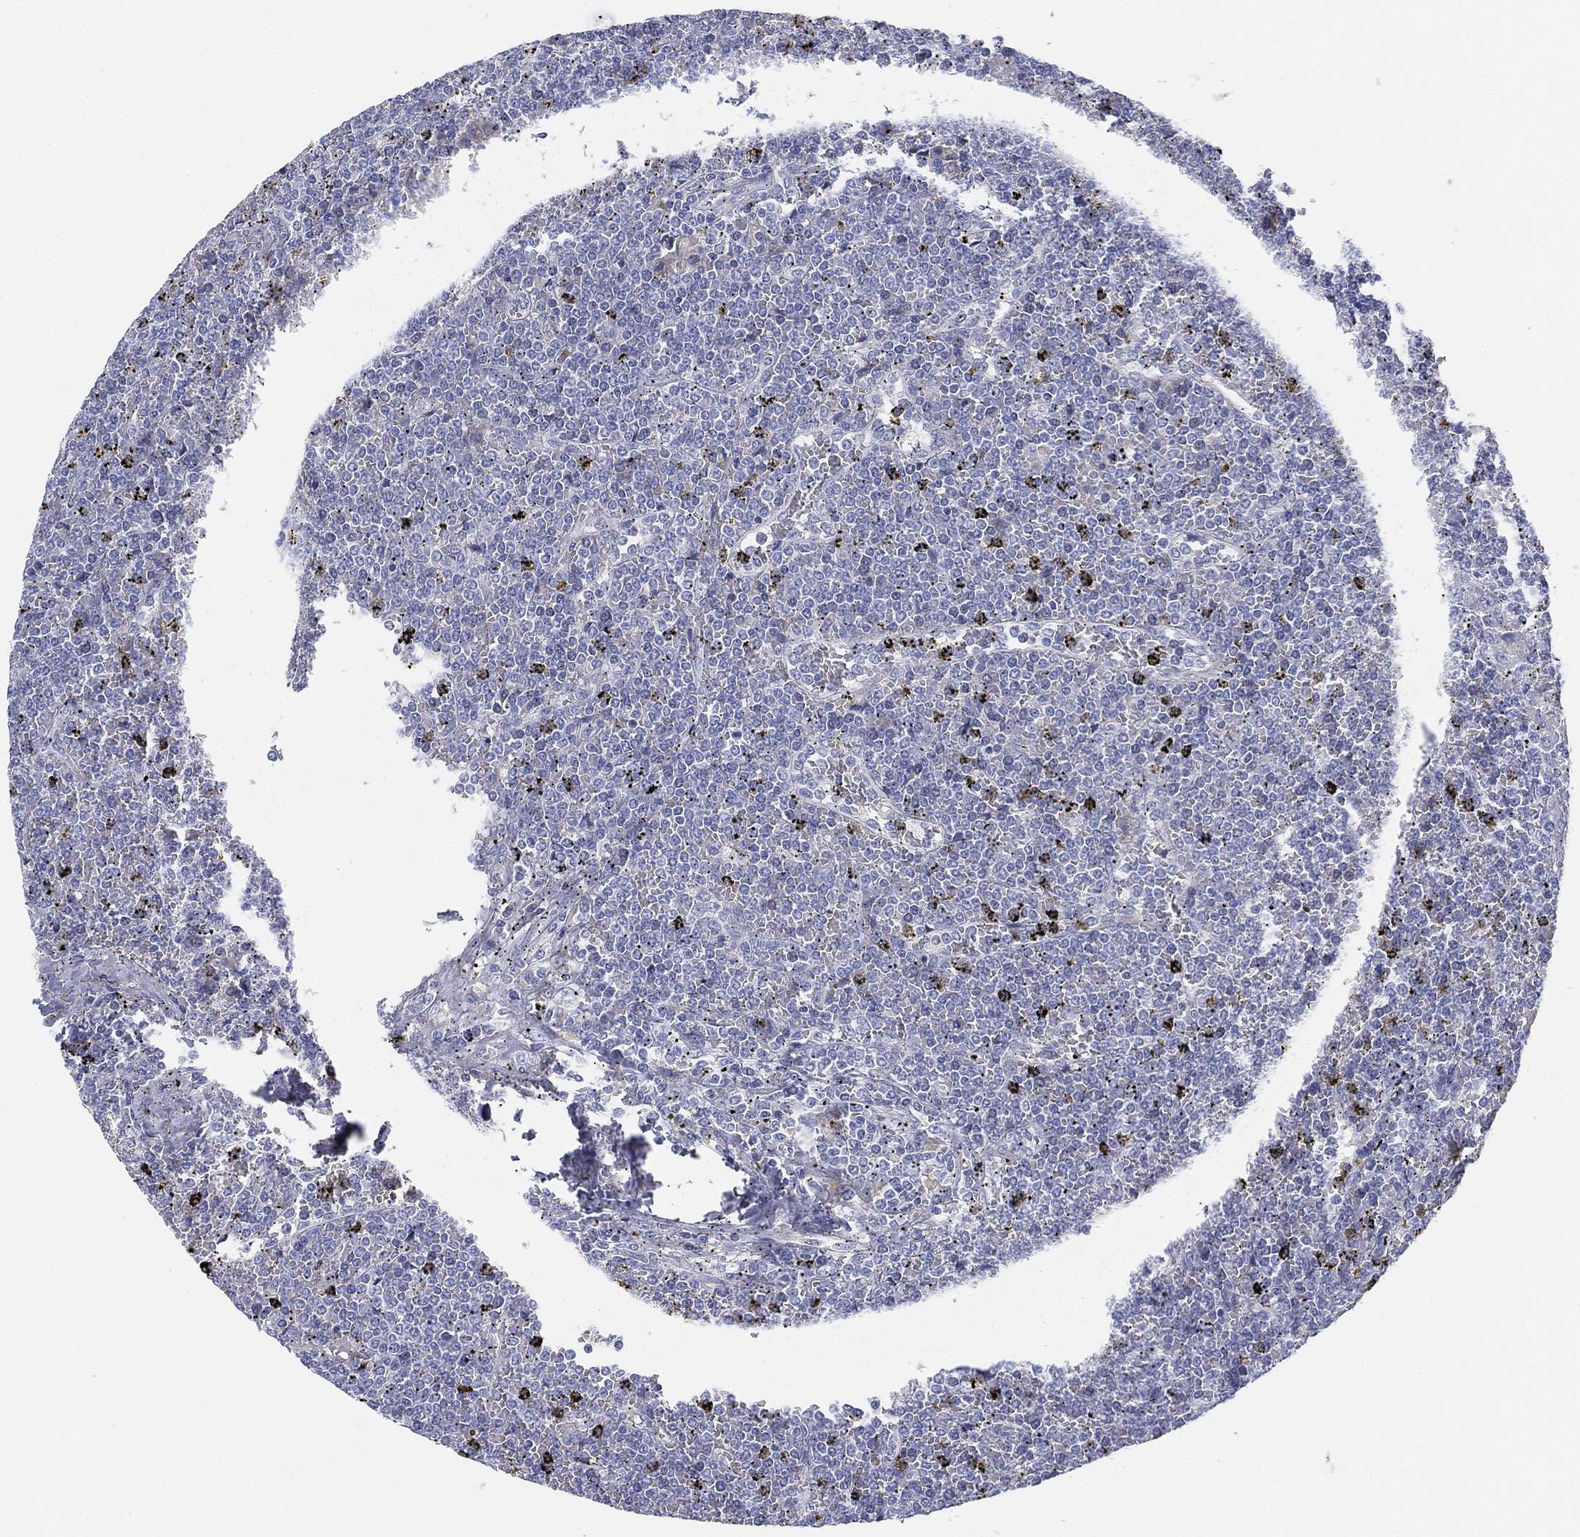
{"staining": {"intensity": "negative", "quantity": "none", "location": "none"}, "tissue": "lymphoma", "cell_type": "Tumor cells", "image_type": "cancer", "snomed": [{"axis": "morphology", "description": "Malignant lymphoma, non-Hodgkin's type, Low grade"}, {"axis": "topography", "description": "Spleen"}], "caption": "Lymphoma was stained to show a protein in brown. There is no significant positivity in tumor cells.", "gene": "MLF1", "patient": {"sex": "female", "age": 19}}